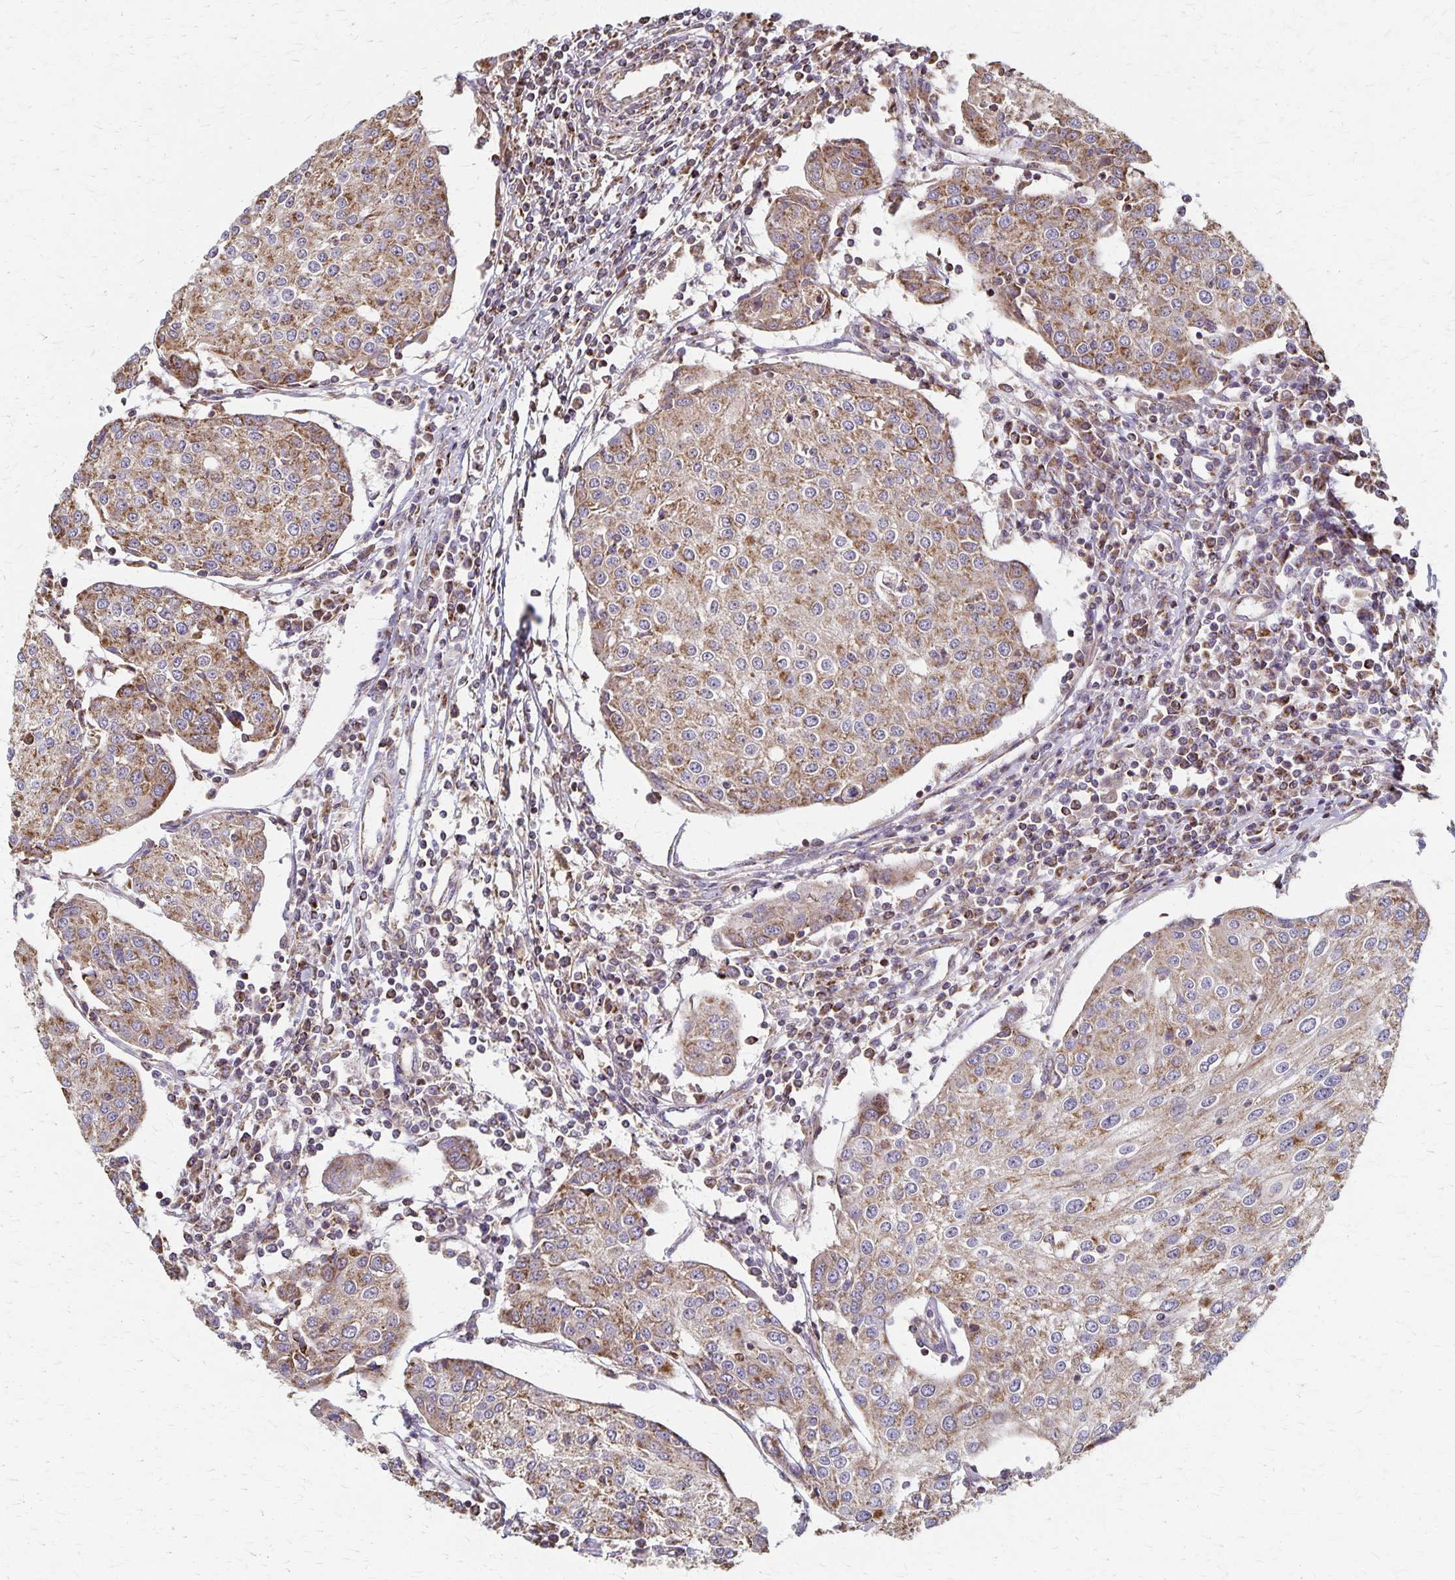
{"staining": {"intensity": "moderate", "quantity": ">75%", "location": "cytoplasmic/membranous"}, "tissue": "urothelial cancer", "cell_type": "Tumor cells", "image_type": "cancer", "snomed": [{"axis": "morphology", "description": "Urothelial carcinoma, High grade"}, {"axis": "topography", "description": "Urinary bladder"}], "caption": "IHC staining of high-grade urothelial carcinoma, which displays medium levels of moderate cytoplasmic/membranous staining in about >75% of tumor cells indicating moderate cytoplasmic/membranous protein staining. The staining was performed using DAB (3,3'-diaminobenzidine) (brown) for protein detection and nuclei were counterstained in hematoxylin (blue).", "gene": "DYRK4", "patient": {"sex": "female", "age": 85}}